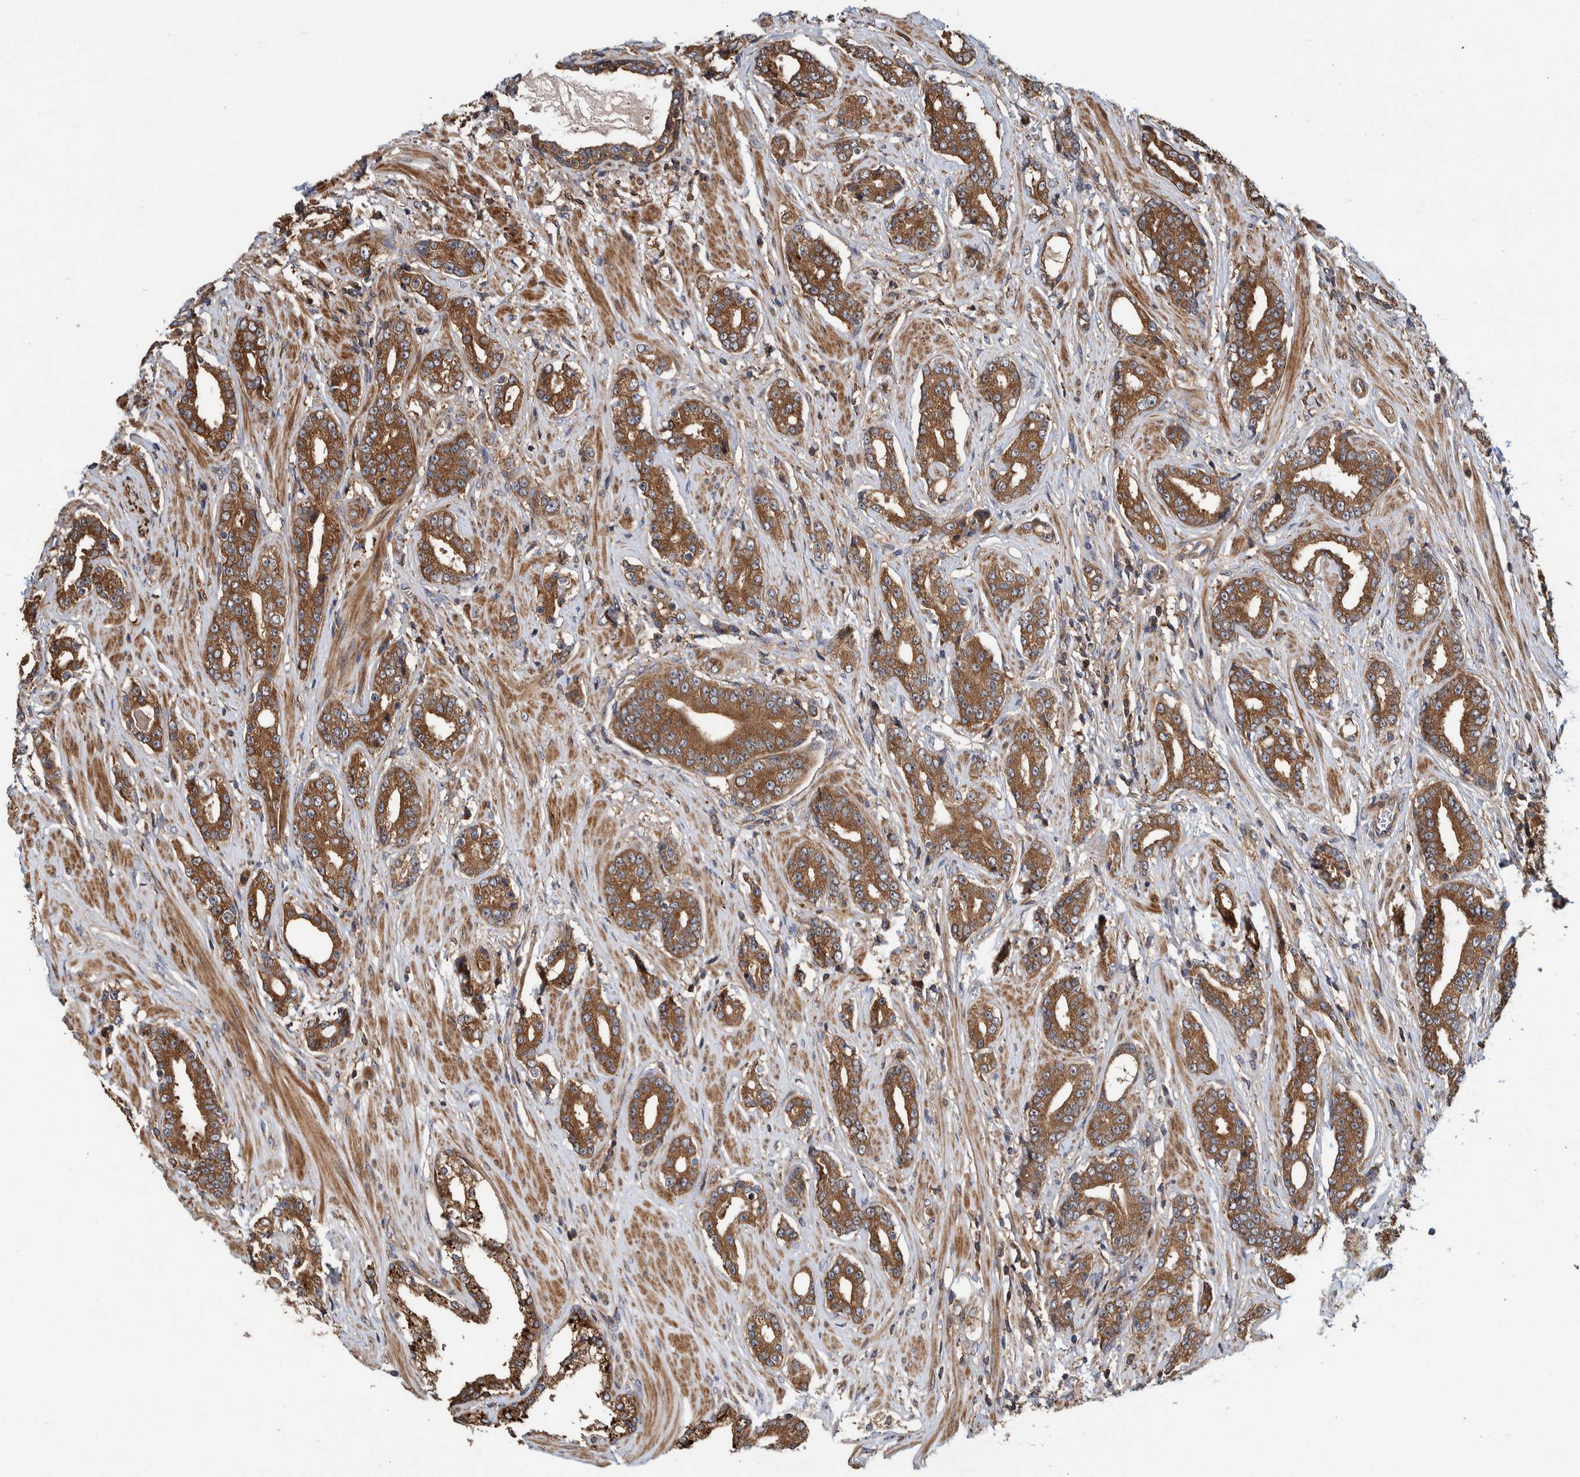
{"staining": {"intensity": "strong", "quantity": ">75%", "location": "cytoplasmic/membranous"}, "tissue": "prostate cancer", "cell_type": "Tumor cells", "image_type": "cancer", "snomed": [{"axis": "morphology", "description": "Adenocarcinoma, High grade"}, {"axis": "topography", "description": "Prostate"}], "caption": "A histopathology image of human prostate cancer stained for a protein exhibits strong cytoplasmic/membranous brown staining in tumor cells.", "gene": "CCDC57", "patient": {"sex": "male", "age": 71}}